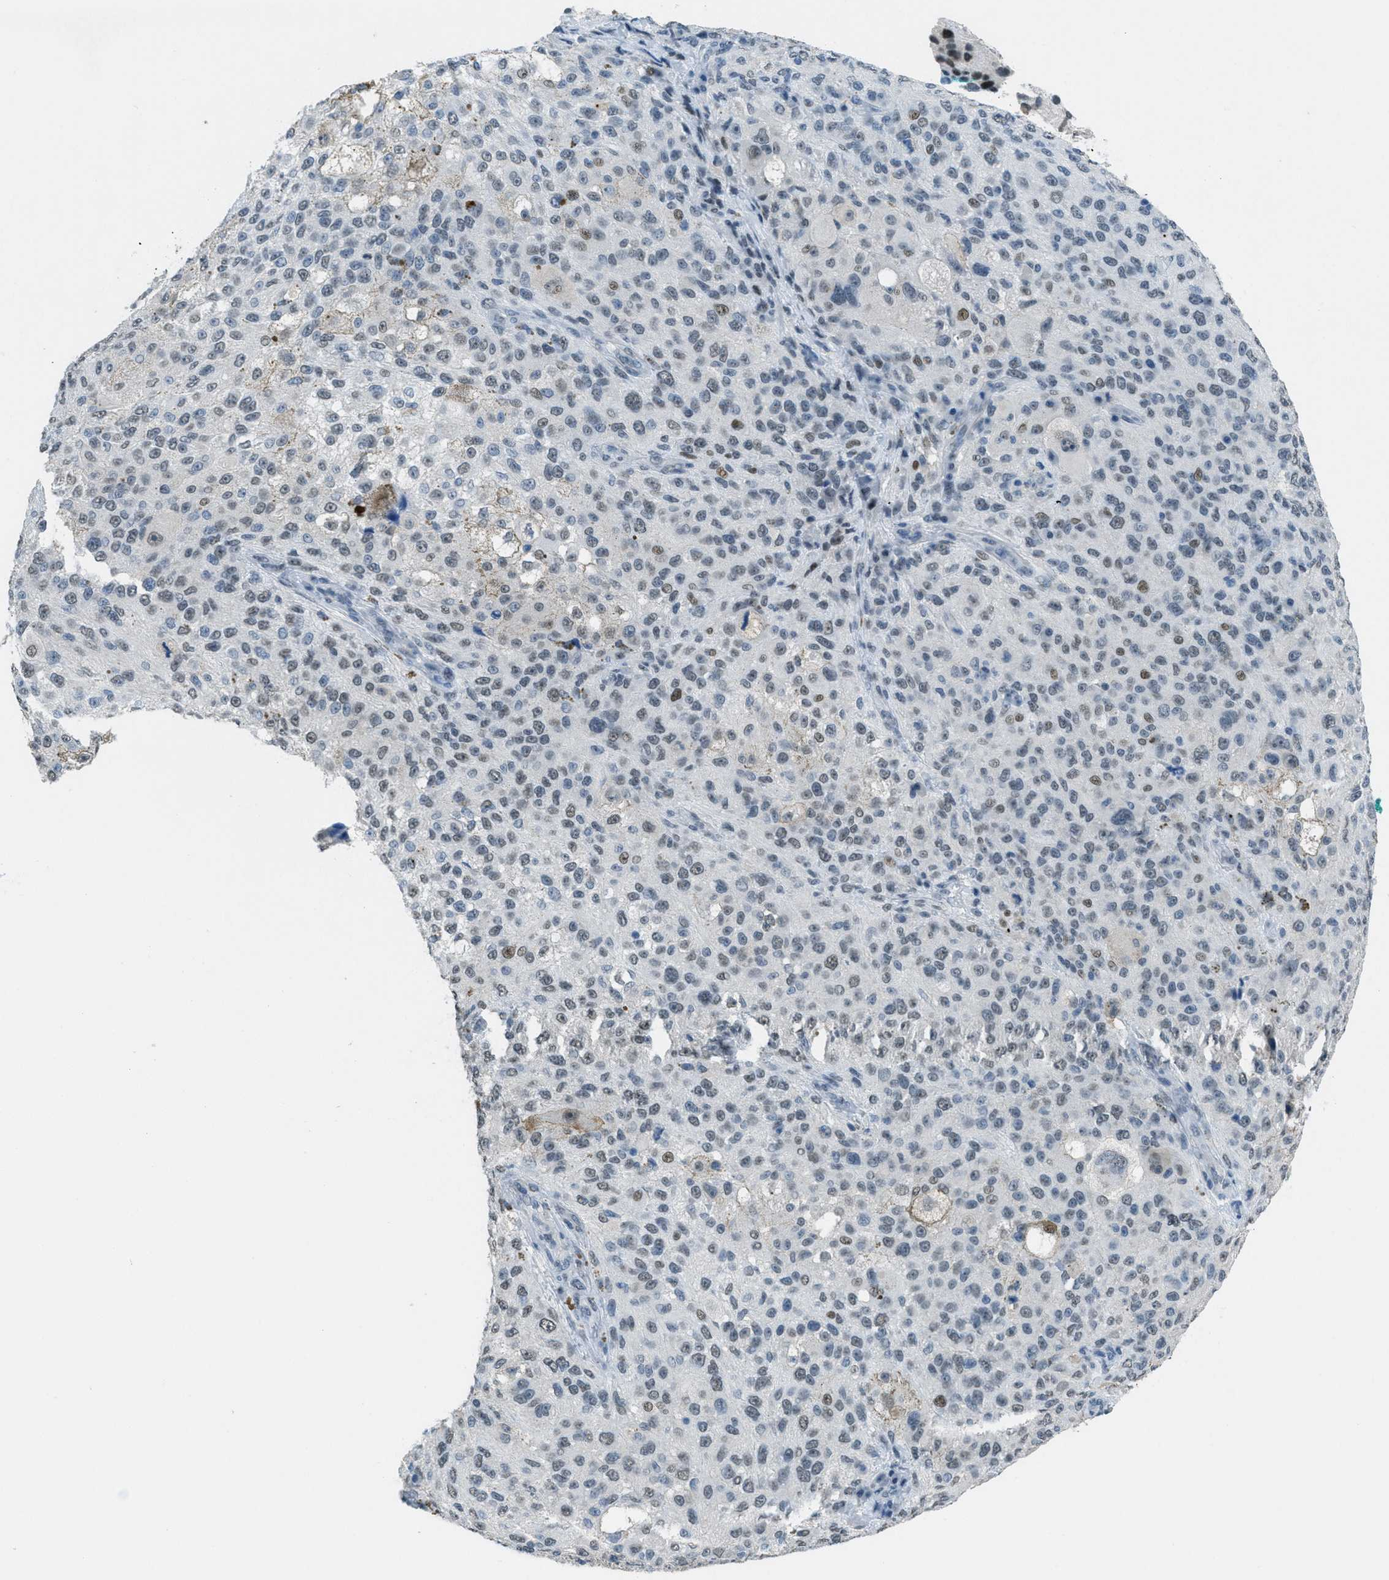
{"staining": {"intensity": "weak", "quantity": "25%-75%", "location": "nuclear"}, "tissue": "melanoma", "cell_type": "Tumor cells", "image_type": "cancer", "snomed": [{"axis": "morphology", "description": "Necrosis, NOS"}, {"axis": "morphology", "description": "Malignant melanoma, NOS"}, {"axis": "topography", "description": "Skin"}], "caption": "Tumor cells demonstrate low levels of weak nuclear expression in about 25%-75% of cells in malignant melanoma.", "gene": "TTC13", "patient": {"sex": "female", "age": 87}}